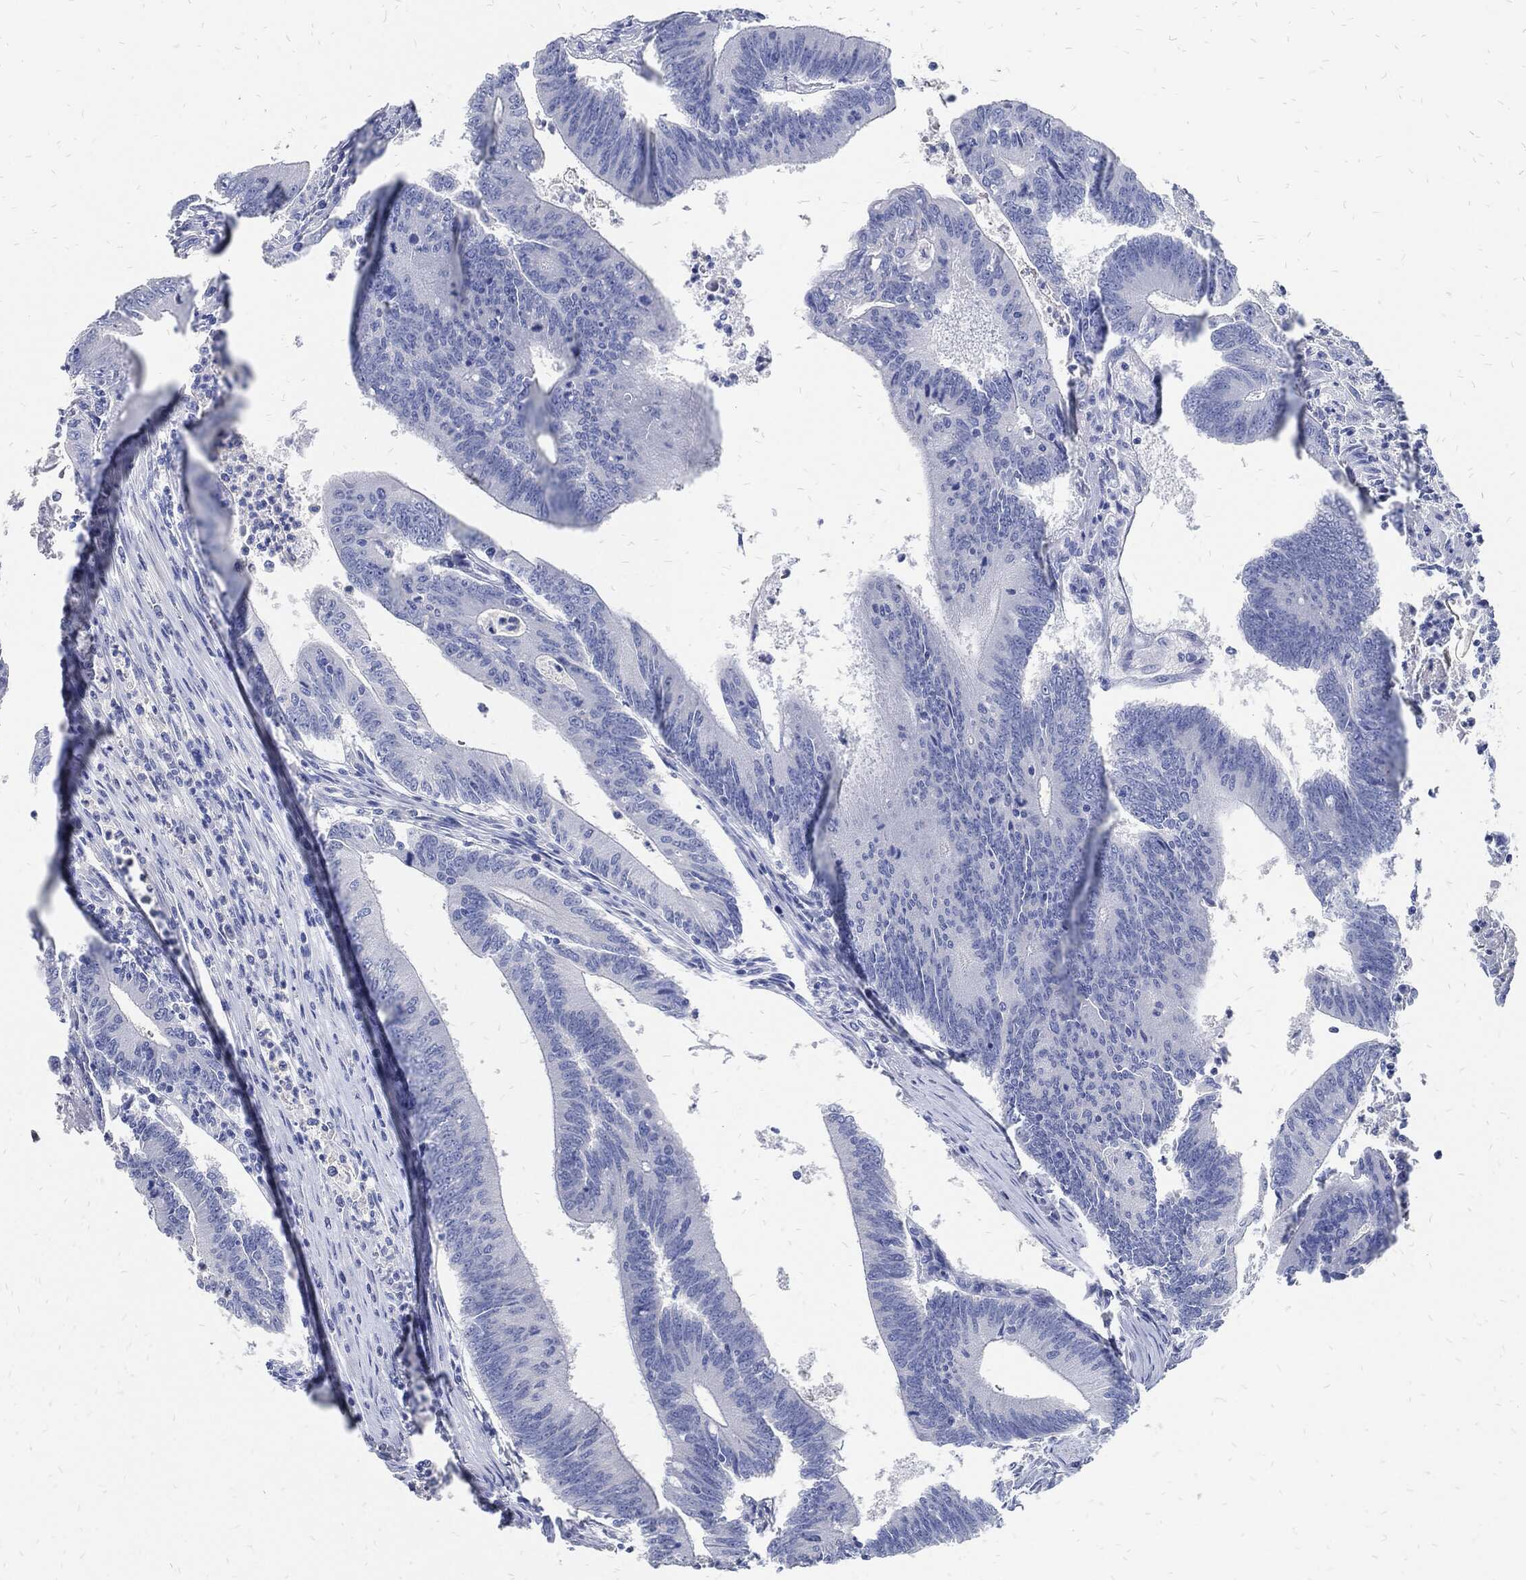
{"staining": {"intensity": "negative", "quantity": "none", "location": "none"}, "tissue": "colorectal cancer", "cell_type": "Tumor cells", "image_type": "cancer", "snomed": [{"axis": "morphology", "description": "Adenocarcinoma, NOS"}, {"axis": "topography", "description": "Colon"}], "caption": "DAB (3,3'-diaminobenzidine) immunohistochemical staining of colorectal adenocarcinoma reveals no significant staining in tumor cells.", "gene": "FABP4", "patient": {"sex": "female", "age": 70}}